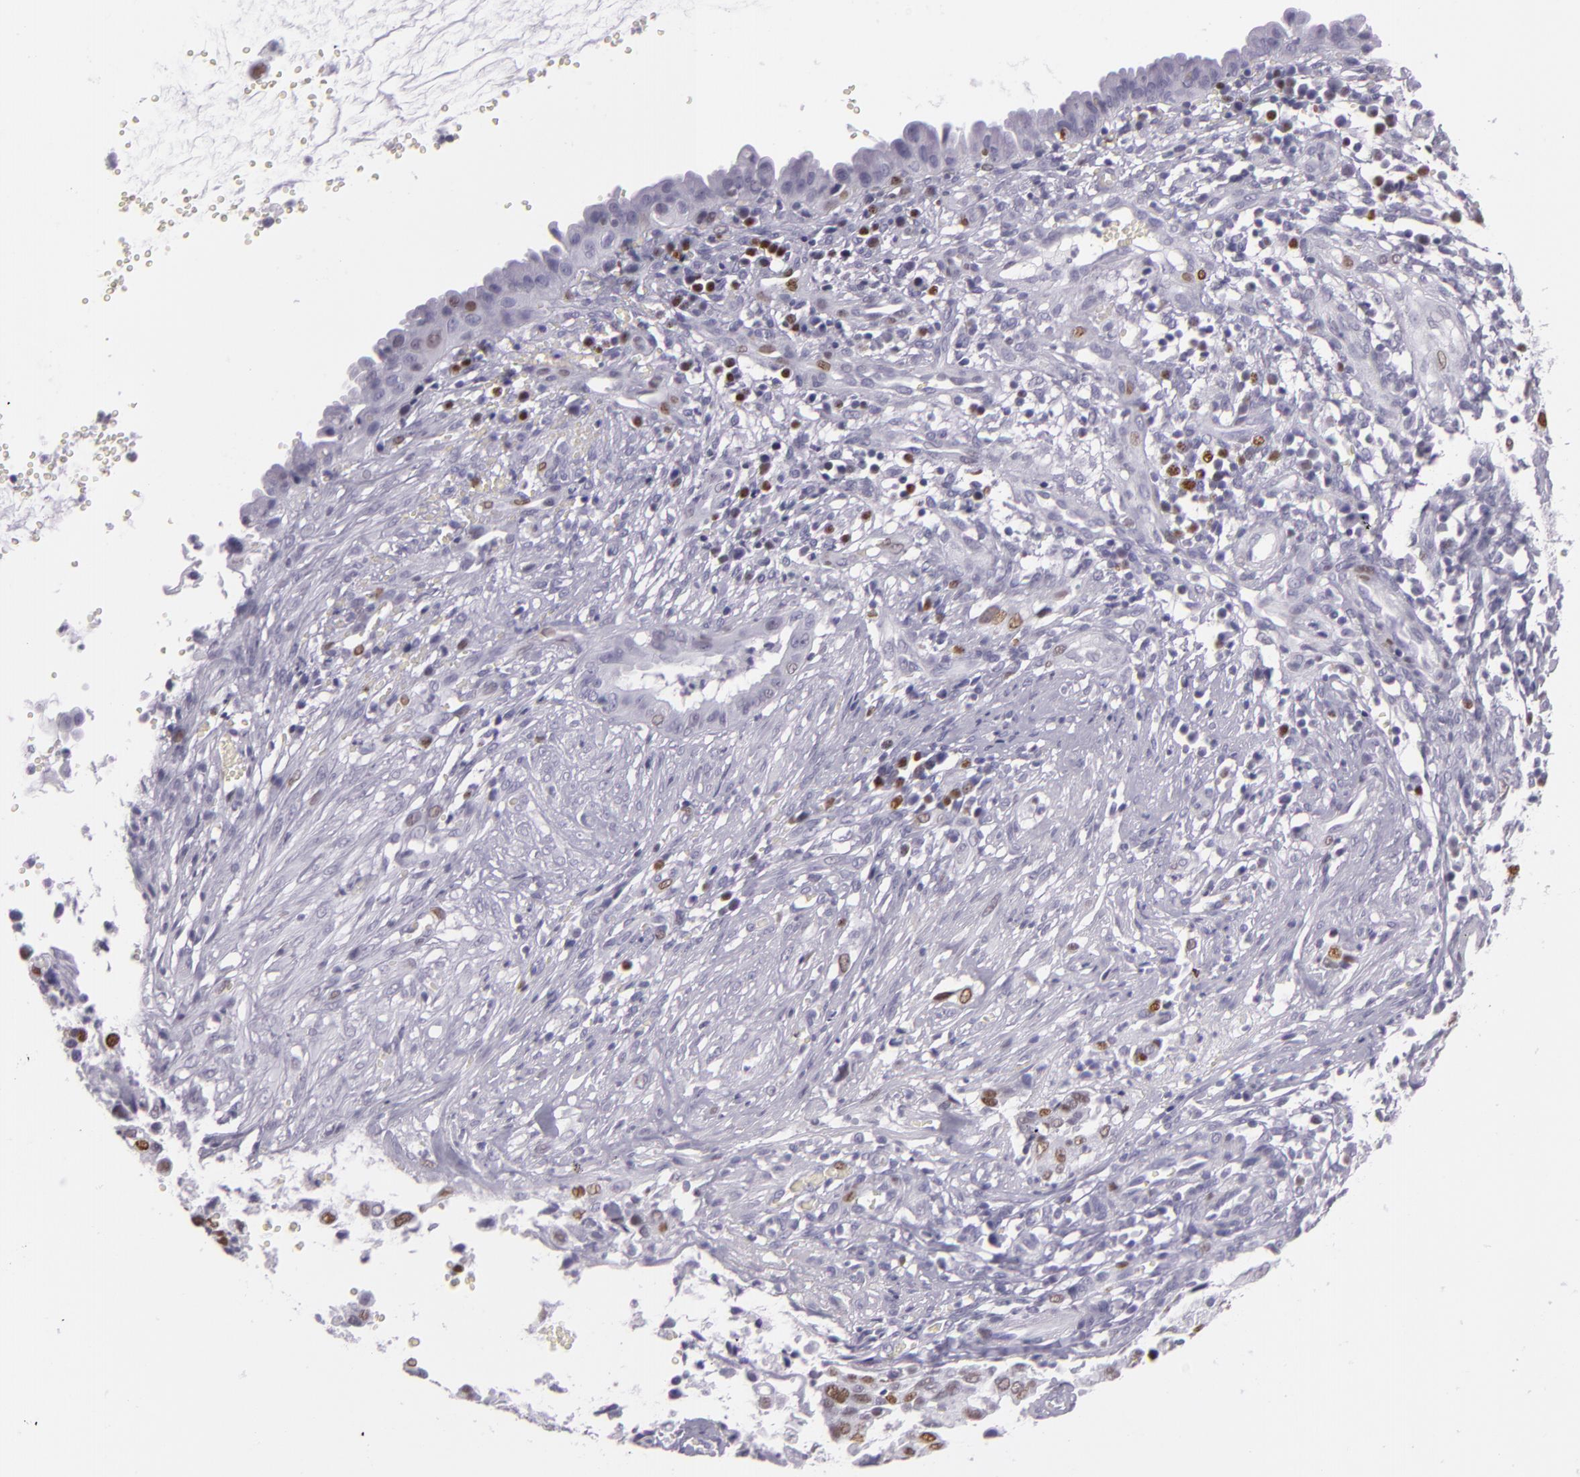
{"staining": {"intensity": "moderate", "quantity": "25%-75%", "location": "nuclear"}, "tissue": "cervical cancer", "cell_type": "Tumor cells", "image_type": "cancer", "snomed": [{"axis": "morphology", "description": "Normal tissue, NOS"}, {"axis": "morphology", "description": "Squamous cell carcinoma, NOS"}, {"axis": "topography", "description": "Cervix"}], "caption": "Immunohistochemistry (IHC) image of human cervical cancer stained for a protein (brown), which exhibits medium levels of moderate nuclear expression in about 25%-75% of tumor cells.", "gene": "MCM3", "patient": {"sex": "female", "age": 45}}